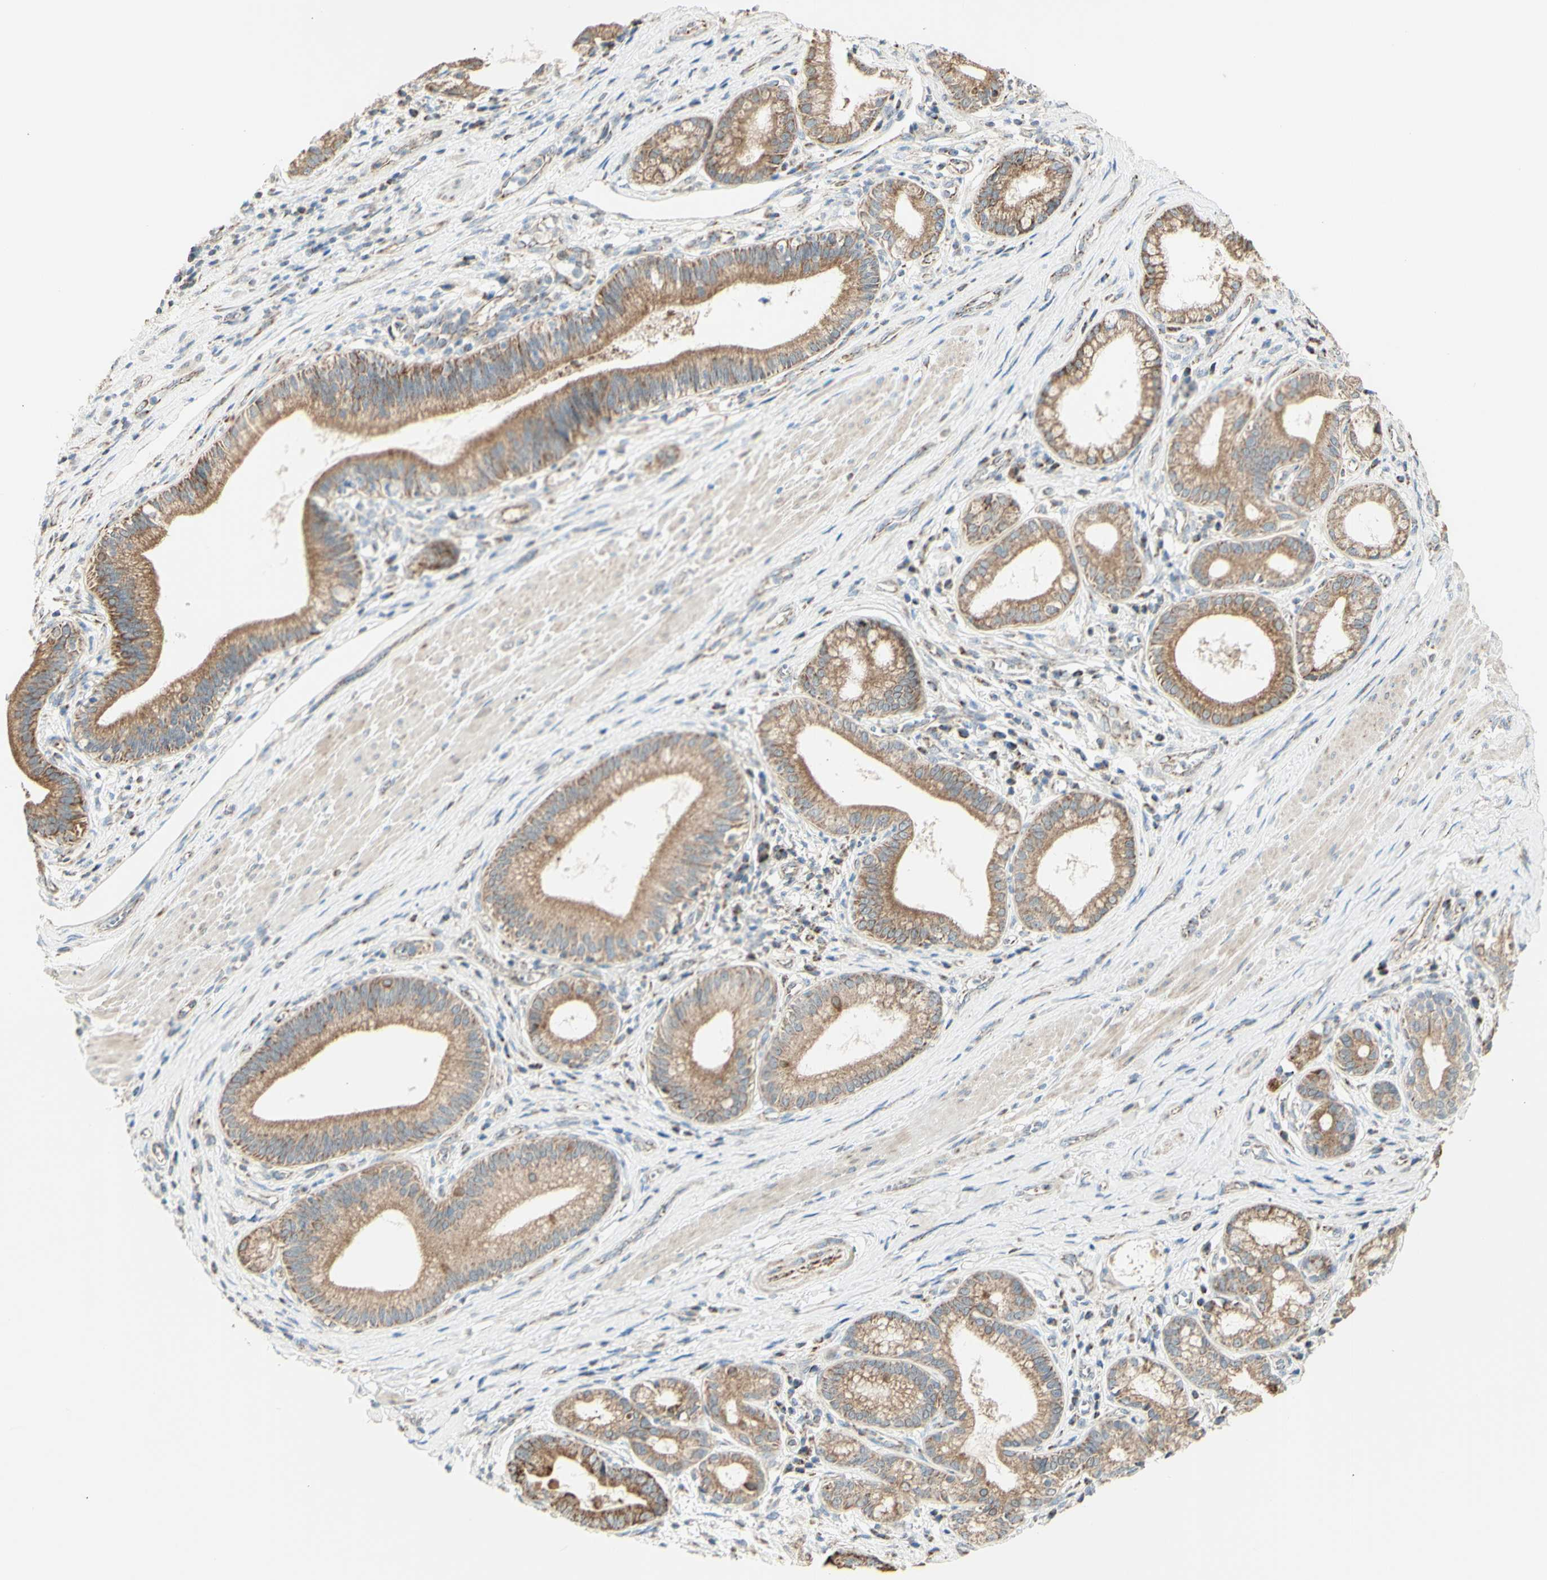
{"staining": {"intensity": "moderate", "quantity": ">75%", "location": "cytoplasmic/membranous"}, "tissue": "pancreatic cancer", "cell_type": "Tumor cells", "image_type": "cancer", "snomed": [{"axis": "morphology", "description": "Adenocarcinoma, NOS"}, {"axis": "topography", "description": "Pancreas"}], "caption": "Immunohistochemistry (IHC) histopathology image of pancreatic cancer (adenocarcinoma) stained for a protein (brown), which exhibits medium levels of moderate cytoplasmic/membranous staining in approximately >75% of tumor cells.", "gene": "LETM1", "patient": {"sex": "female", "age": 75}}